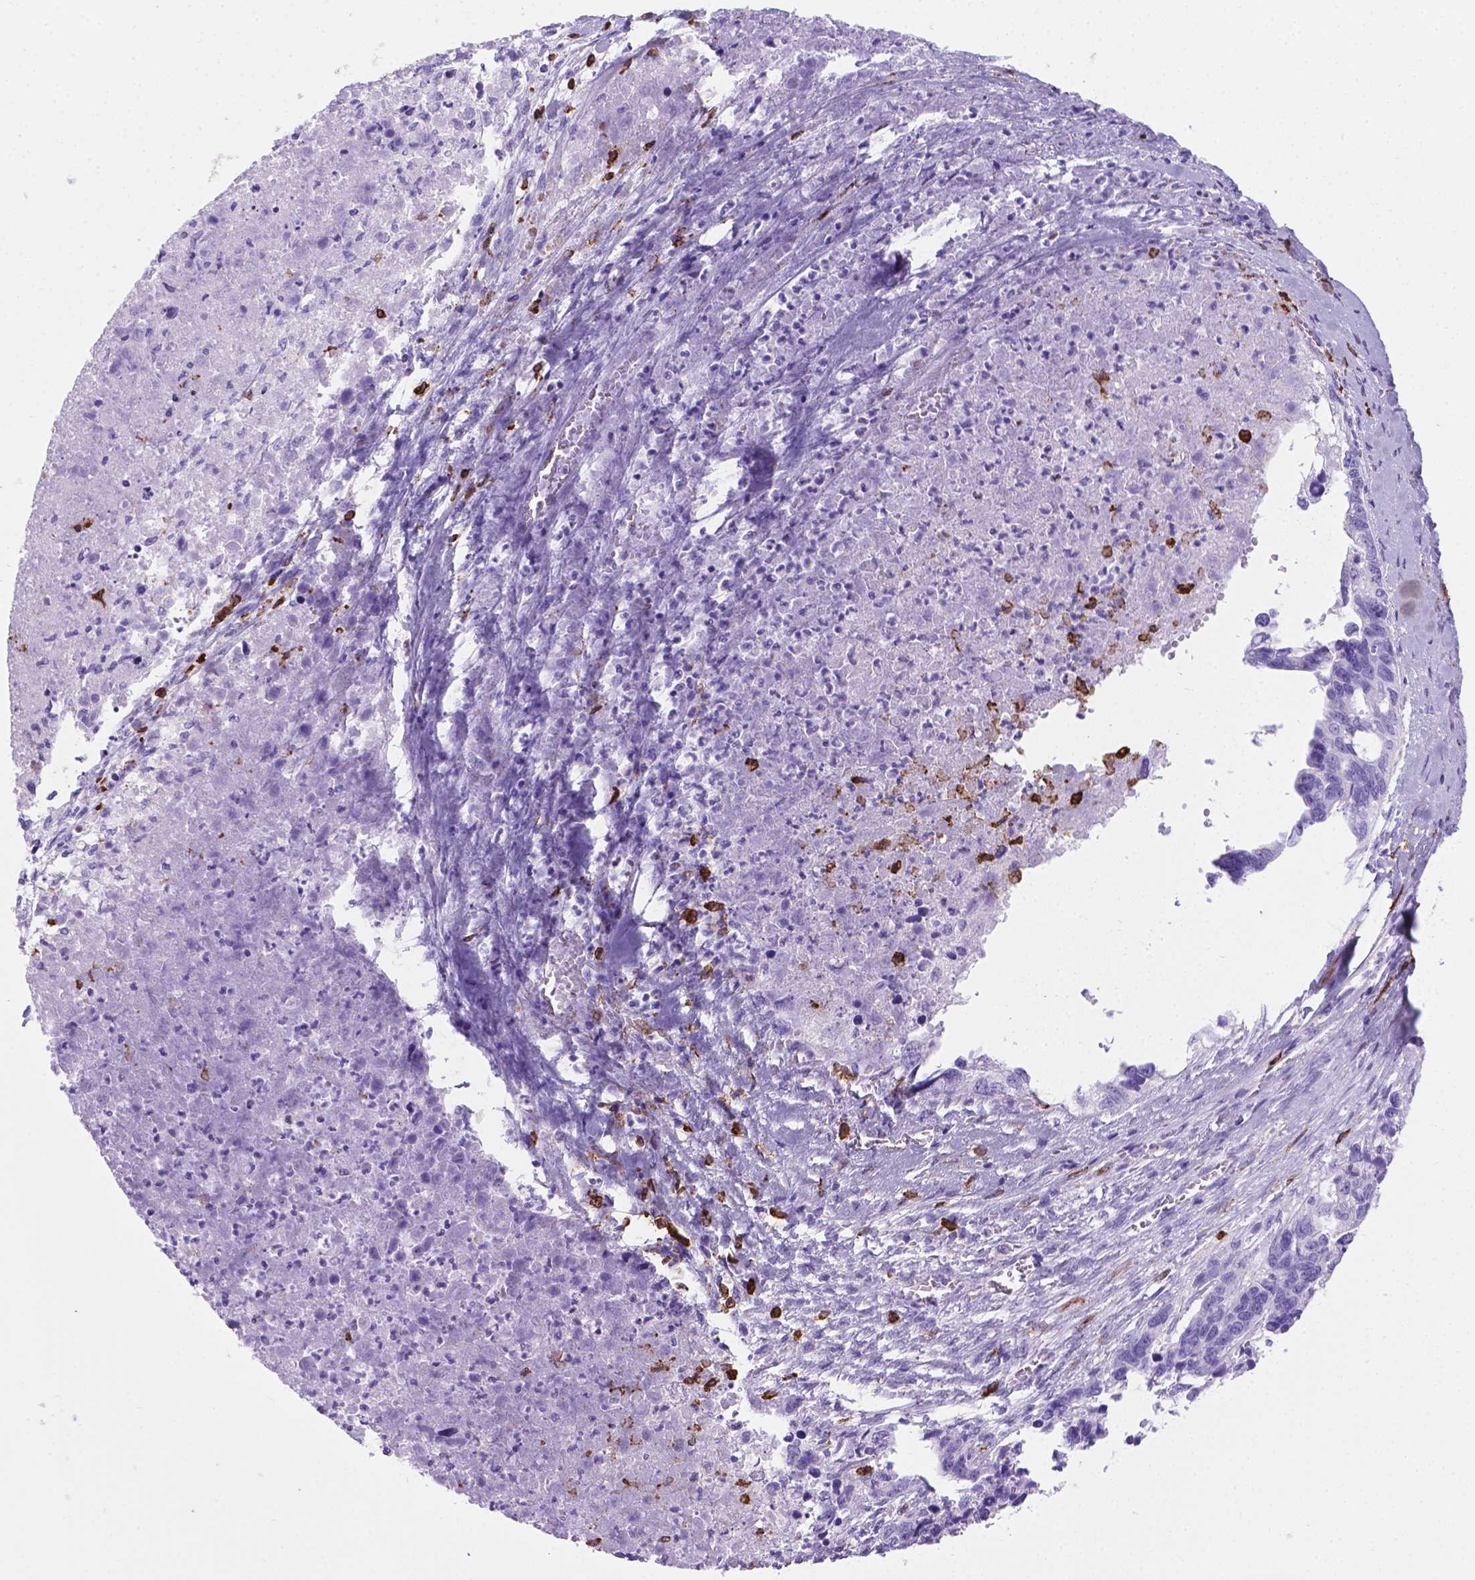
{"staining": {"intensity": "negative", "quantity": "none", "location": "none"}, "tissue": "ovarian cancer", "cell_type": "Tumor cells", "image_type": "cancer", "snomed": [{"axis": "morphology", "description": "Cystadenocarcinoma, serous, NOS"}, {"axis": "topography", "description": "Ovary"}], "caption": "Tumor cells are negative for protein expression in human serous cystadenocarcinoma (ovarian).", "gene": "MACF1", "patient": {"sex": "female", "age": 69}}